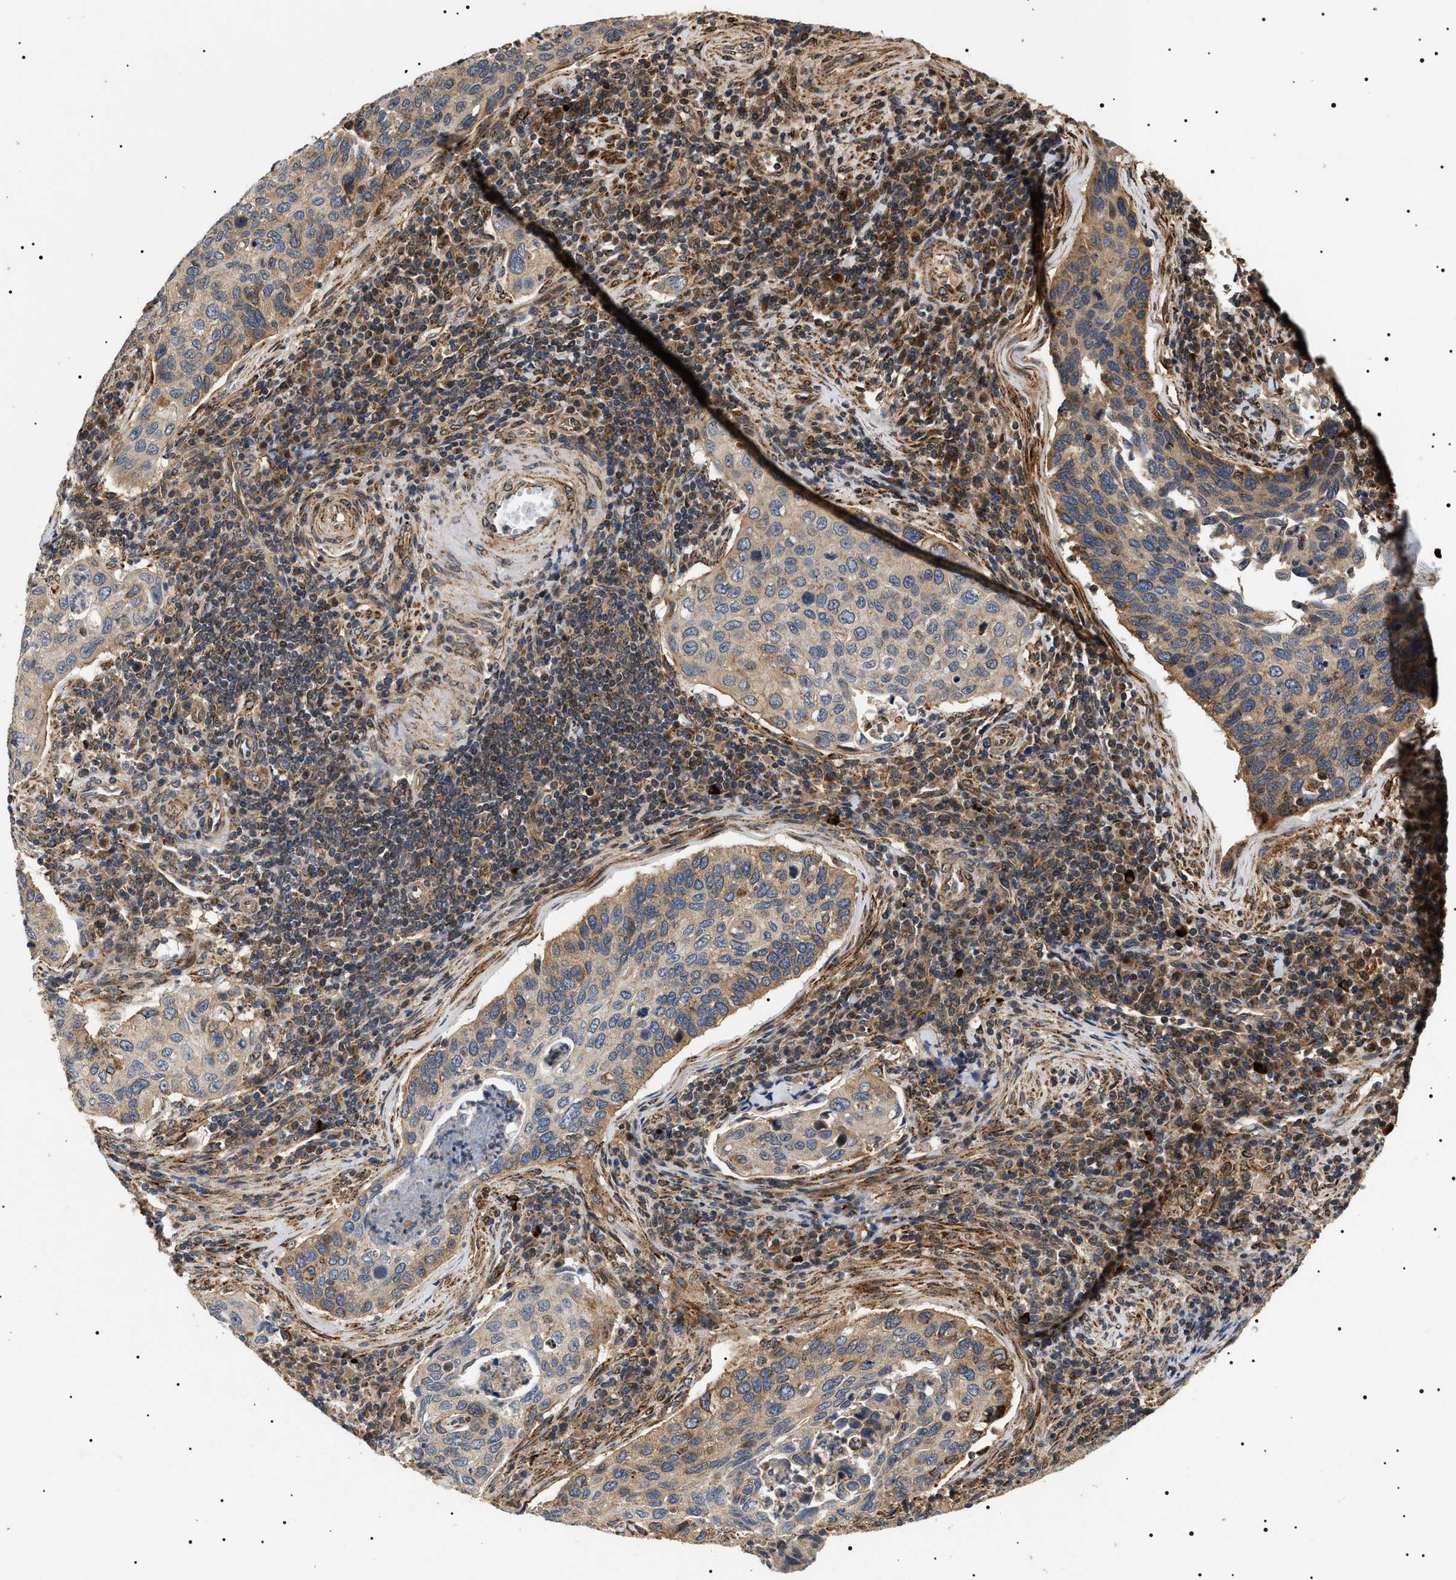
{"staining": {"intensity": "weak", "quantity": ">75%", "location": "cytoplasmic/membranous"}, "tissue": "cervical cancer", "cell_type": "Tumor cells", "image_type": "cancer", "snomed": [{"axis": "morphology", "description": "Squamous cell carcinoma, NOS"}, {"axis": "topography", "description": "Cervix"}], "caption": "Cervical cancer was stained to show a protein in brown. There is low levels of weak cytoplasmic/membranous expression in about >75% of tumor cells. Ihc stains the protein of interest in brown and the nuclei are stained blue.", "gene": "ZBTB26", "patient": {"sex": "female", "age": 53}}